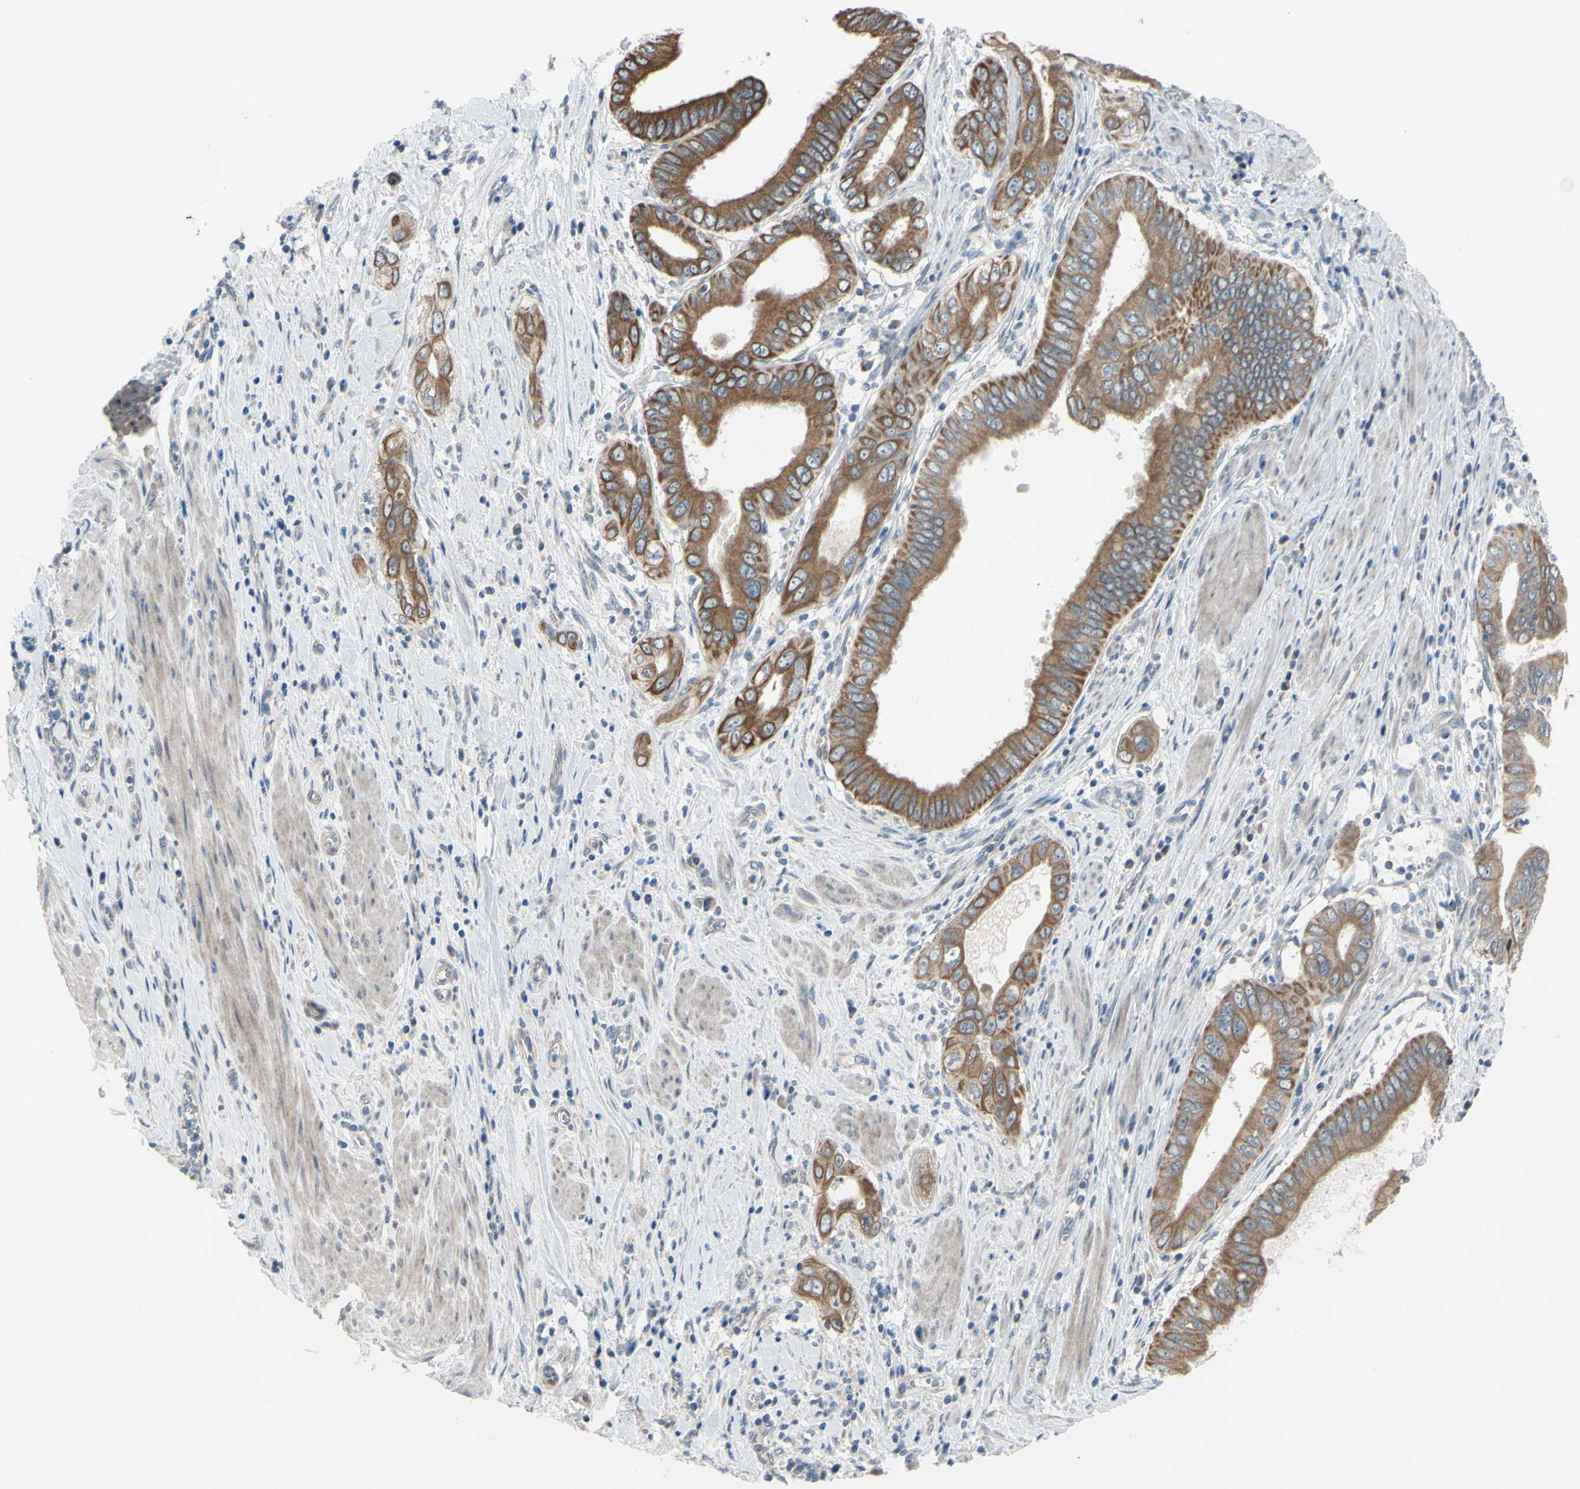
{"staining": {"intensity": "moderate", "quantity": ">75%", "location": "cytoplasmic/membranous"}, "tissue": "pancreatic cancer", "cell_type": "Tumor cells", "image_type": "cancer", "snomed": [{"axis": "morphology", "description": "Normal tissue, NOS"}, {"axis": "topography", "description": "Lymph node"}], "caption": "Immunohistochemical staining of pancreatic cancer exhibits medium levels of moderate cytoplasmic/membranous protein staining in approximately >75% of tumor cells.", "gene": "GRAMD2B", "patient": {"sex": "male", "age": 50}}